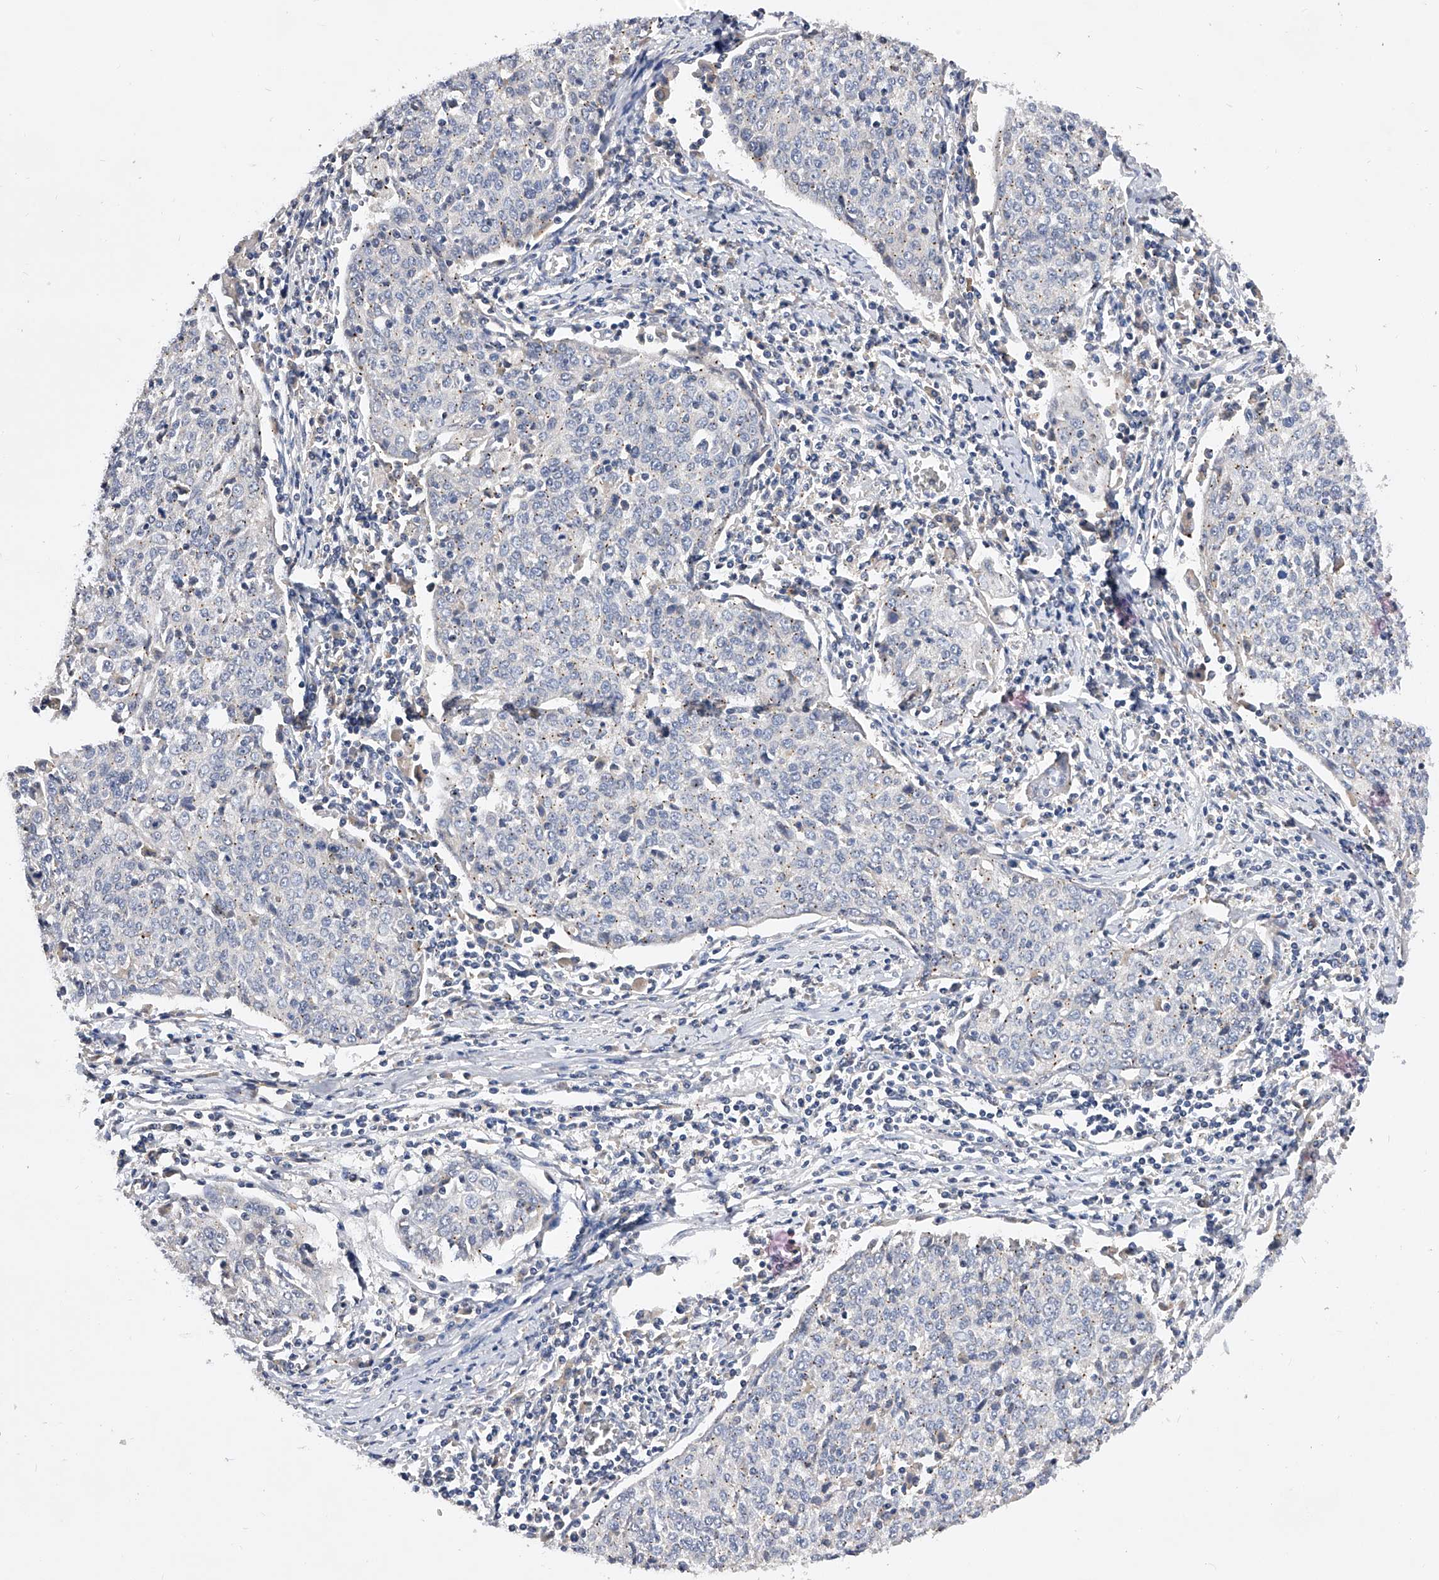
{"staining": {"intensity": "negative", "quantity": "none", "location": "none"}, "tissue": "cervical cancer", "cell_type": "Tumor cells", "image_type": "cancer", "snomed": [{"axis": "morphology", "description": "Squamous cell carcinoma, NOS"}, {"axis": "topography", "description": "Cervix"}], "caption": "Squamous cell carcinoma (cervical) was stained to show a protein in brown. There is no significant staining in tumor cells.", "gene": "ARL4C", "patient": {"sex": "female", "age": 48}}